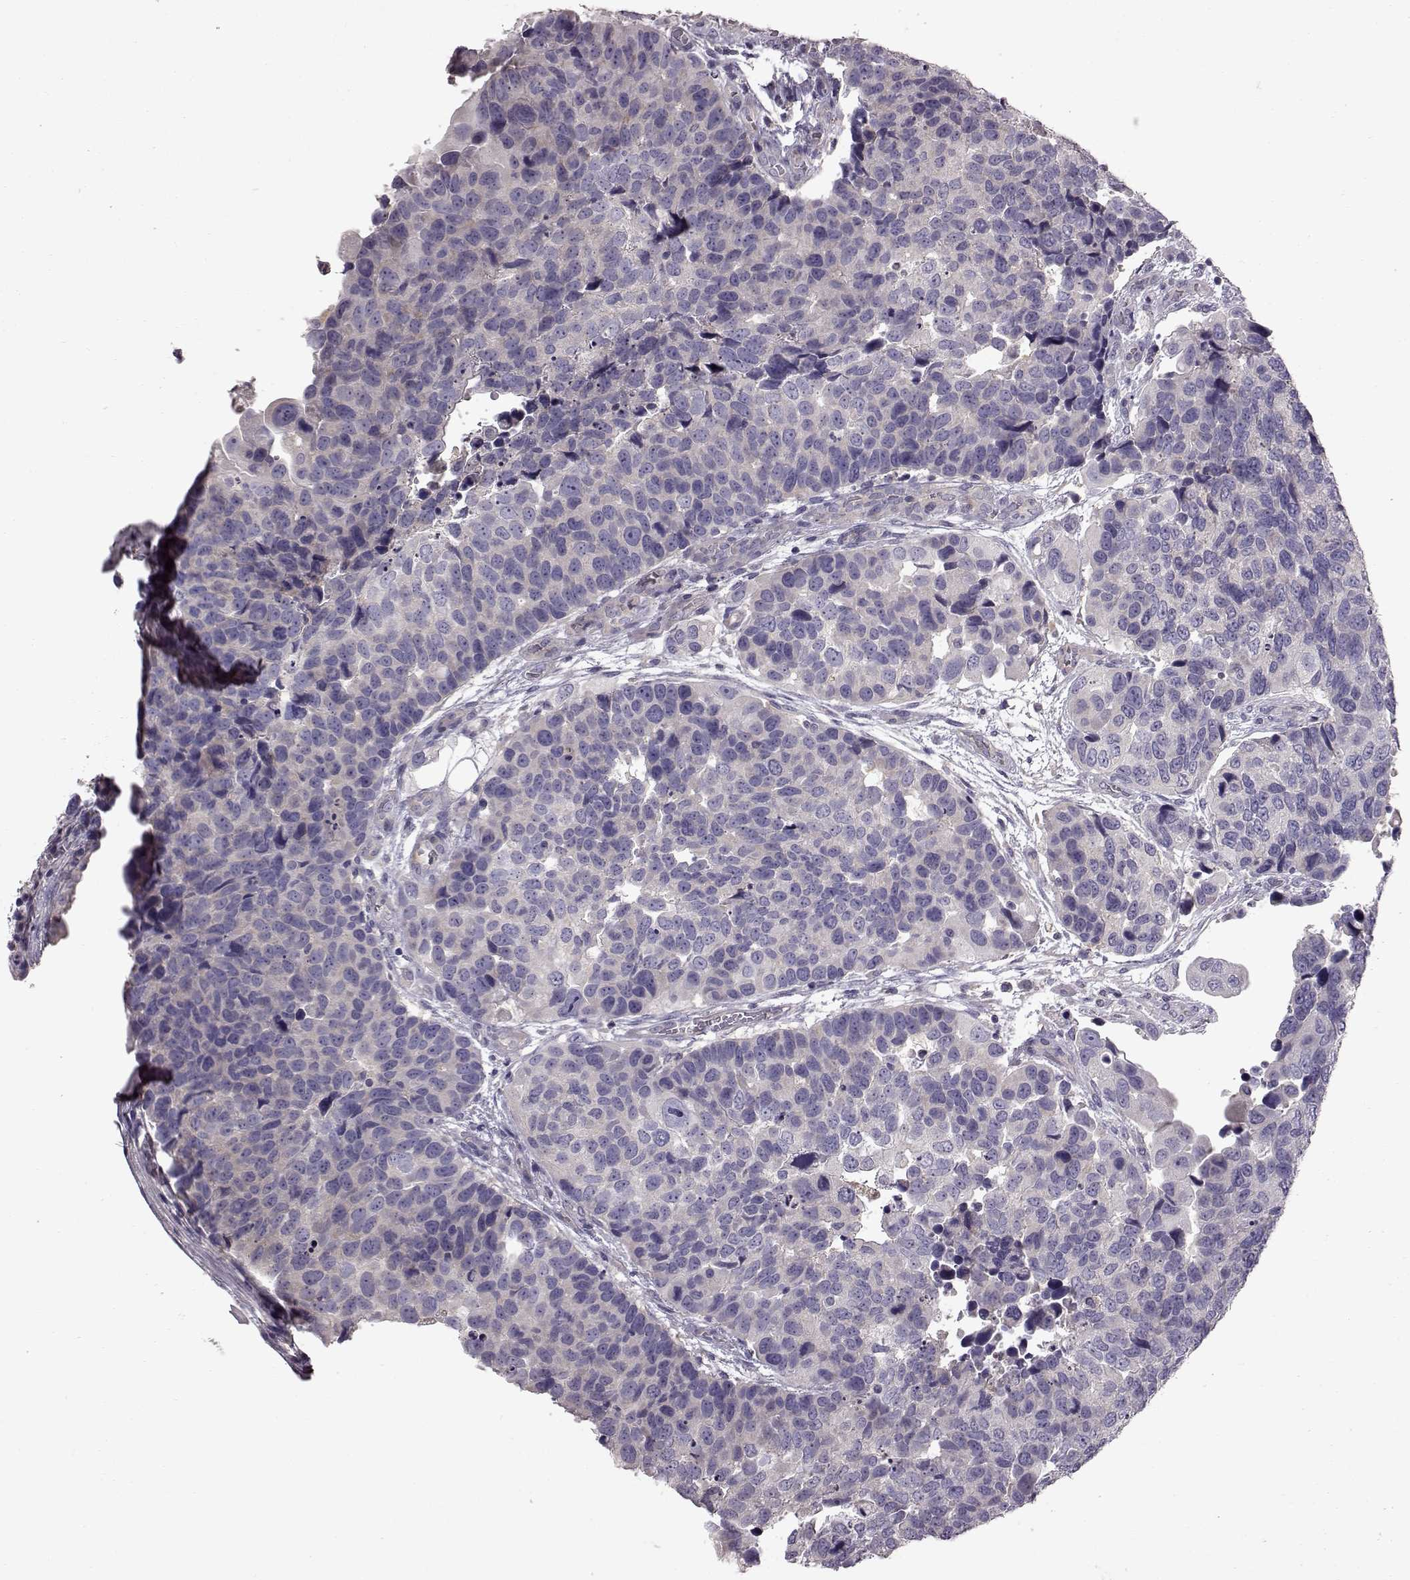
{"staining": {"intensity": "negative", "quantity": "none", "location": "none"}, "tissue": "urothelial cancer", "cell_type": "Tumor cells", "image_type": "cancer", "snomed": [{"axis": "morphology", "description": "Urothelial carcinoma, High grade"}, {"axis": "topography", "description": "Urinary bladder"}], "caption": "A high-resolution image shows immunohistochemistry staining of urothelial cancer, which exhibits no significant expression in tumor cells.", "gene": "ADGRG2", "patient": {"sex": "male", "age": 60}}